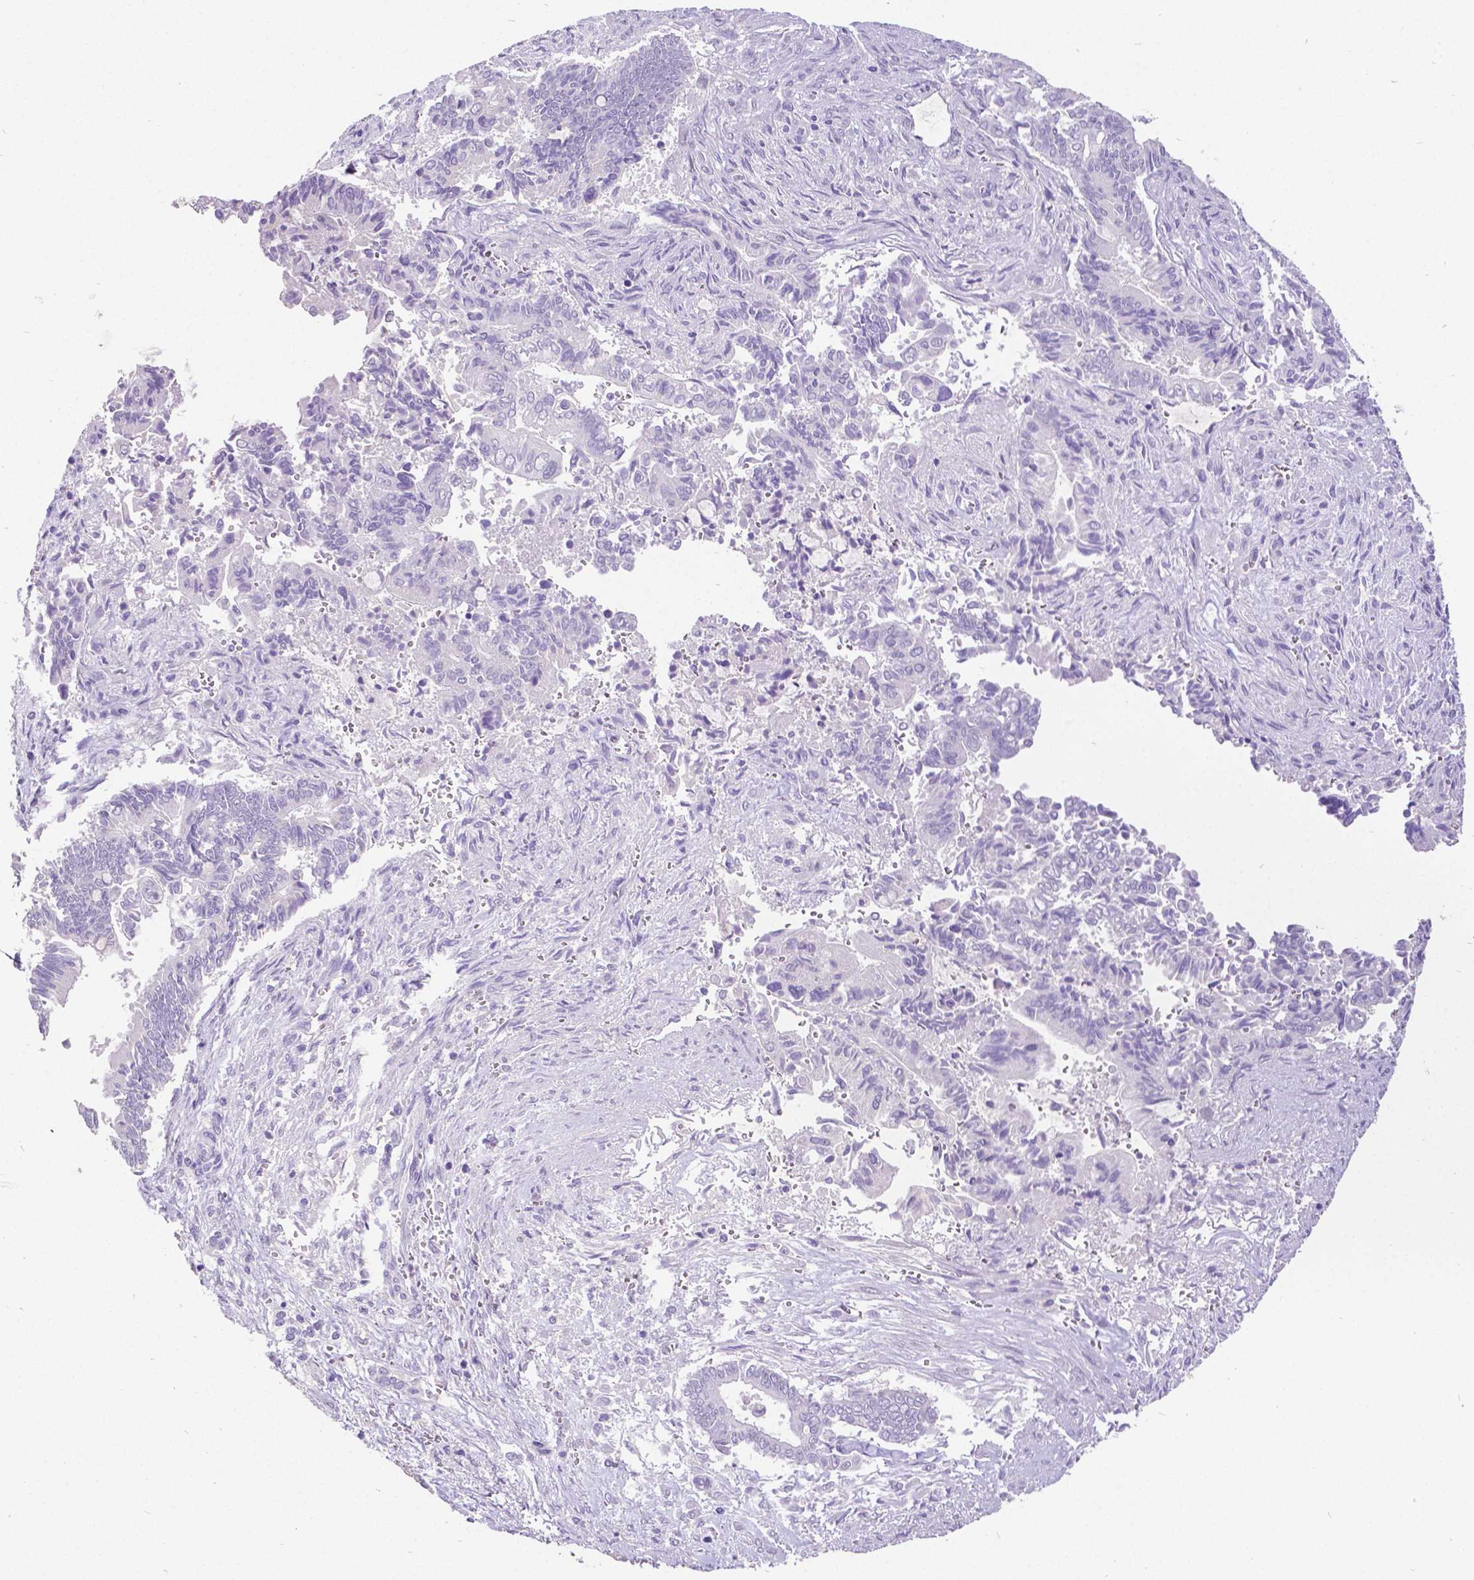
{"staining": {"intensity": "negative", "quantity": "none", "location": "none"}, "tissue": "pancreatic cancer", "cell_type": "Tumor cells", "image_type": "cancer", "snomed": [{"axis": "morphology", "description": "Adenocarcinoma, NOS"}, {"axis": "topography", "description": "Pancreas"}], "caption": "A high-resolution micrograph shows immunohistochemistry (IHC) staining of adenocarcinoma (pancreatic), which reveals no significant staining in tumor cells. (Brightfield microscopy of DAB (3,3'-diaminobenzidine) immunohistochemistry (IHC) at high magnification).", "gene": "SATB2", "patient": {"sex": "male", "age": 68}}